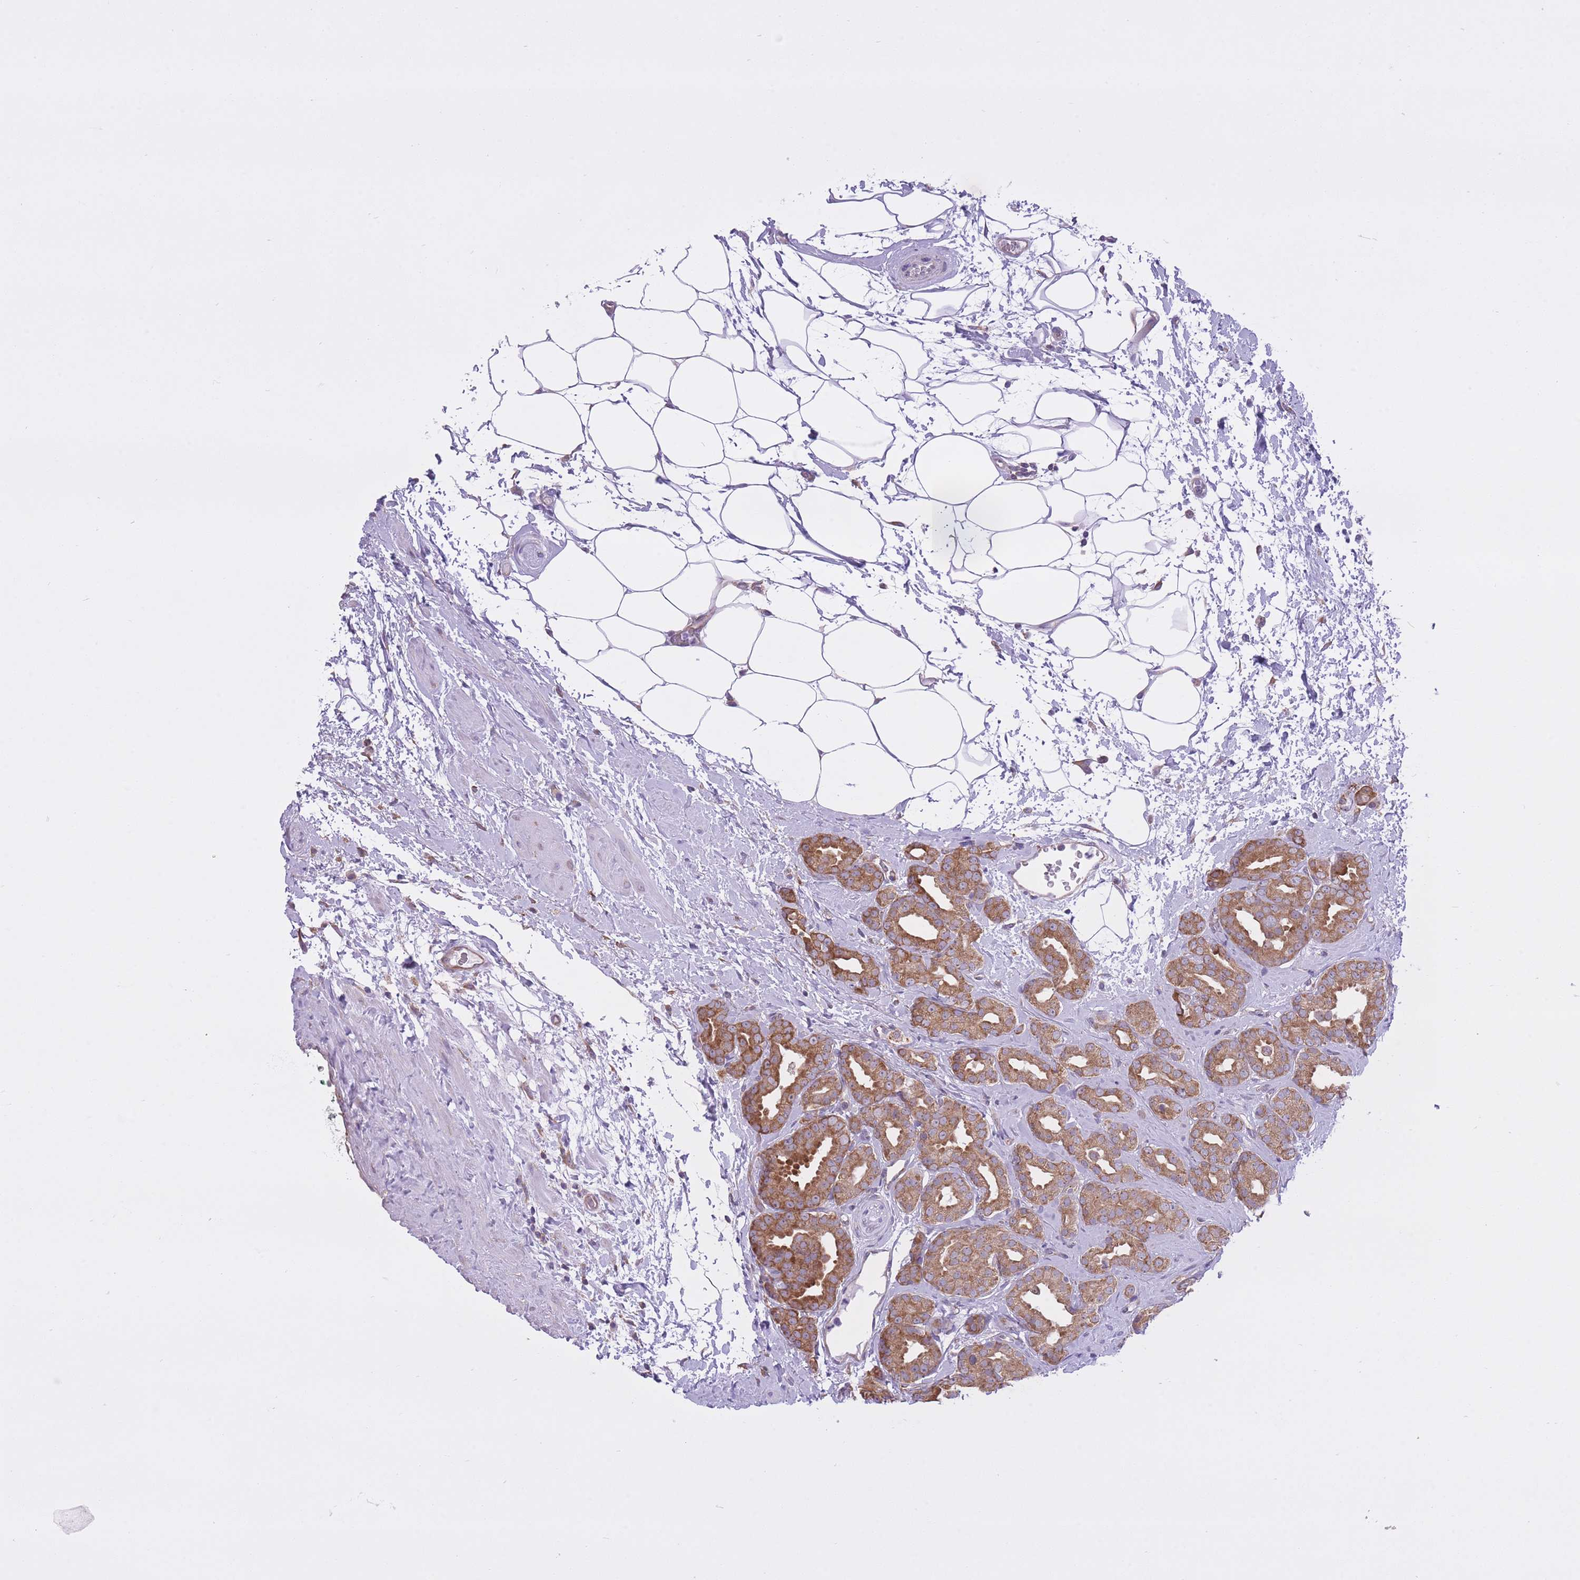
{"staining": {"intensity": "moderate", "quantity": ">75%", "location": "cytoplasmic/membranous"}, "tissue": "prostate cancer", "cell_type": "Tumor cells", "image_type": "cancer", "snomed": [{"axis": "morphology", "description": "Adenocarcinoma, High grade"}, {"axis": "topography", "description": "Prostate"}], "caption": "IHC histopathology image of neoplastic tissue: prostate cancer (adenocarcinoma (high-grade)) stained using immunohistochemistry shows medium levels of moderate protein expression localized specifically in the cytoplasmic/membranous of tumor cells, appearing as a cytoplasmic/membranous brown color.", "gene": "ZNF501", "patient": {"sex": "male", "age": 63}}